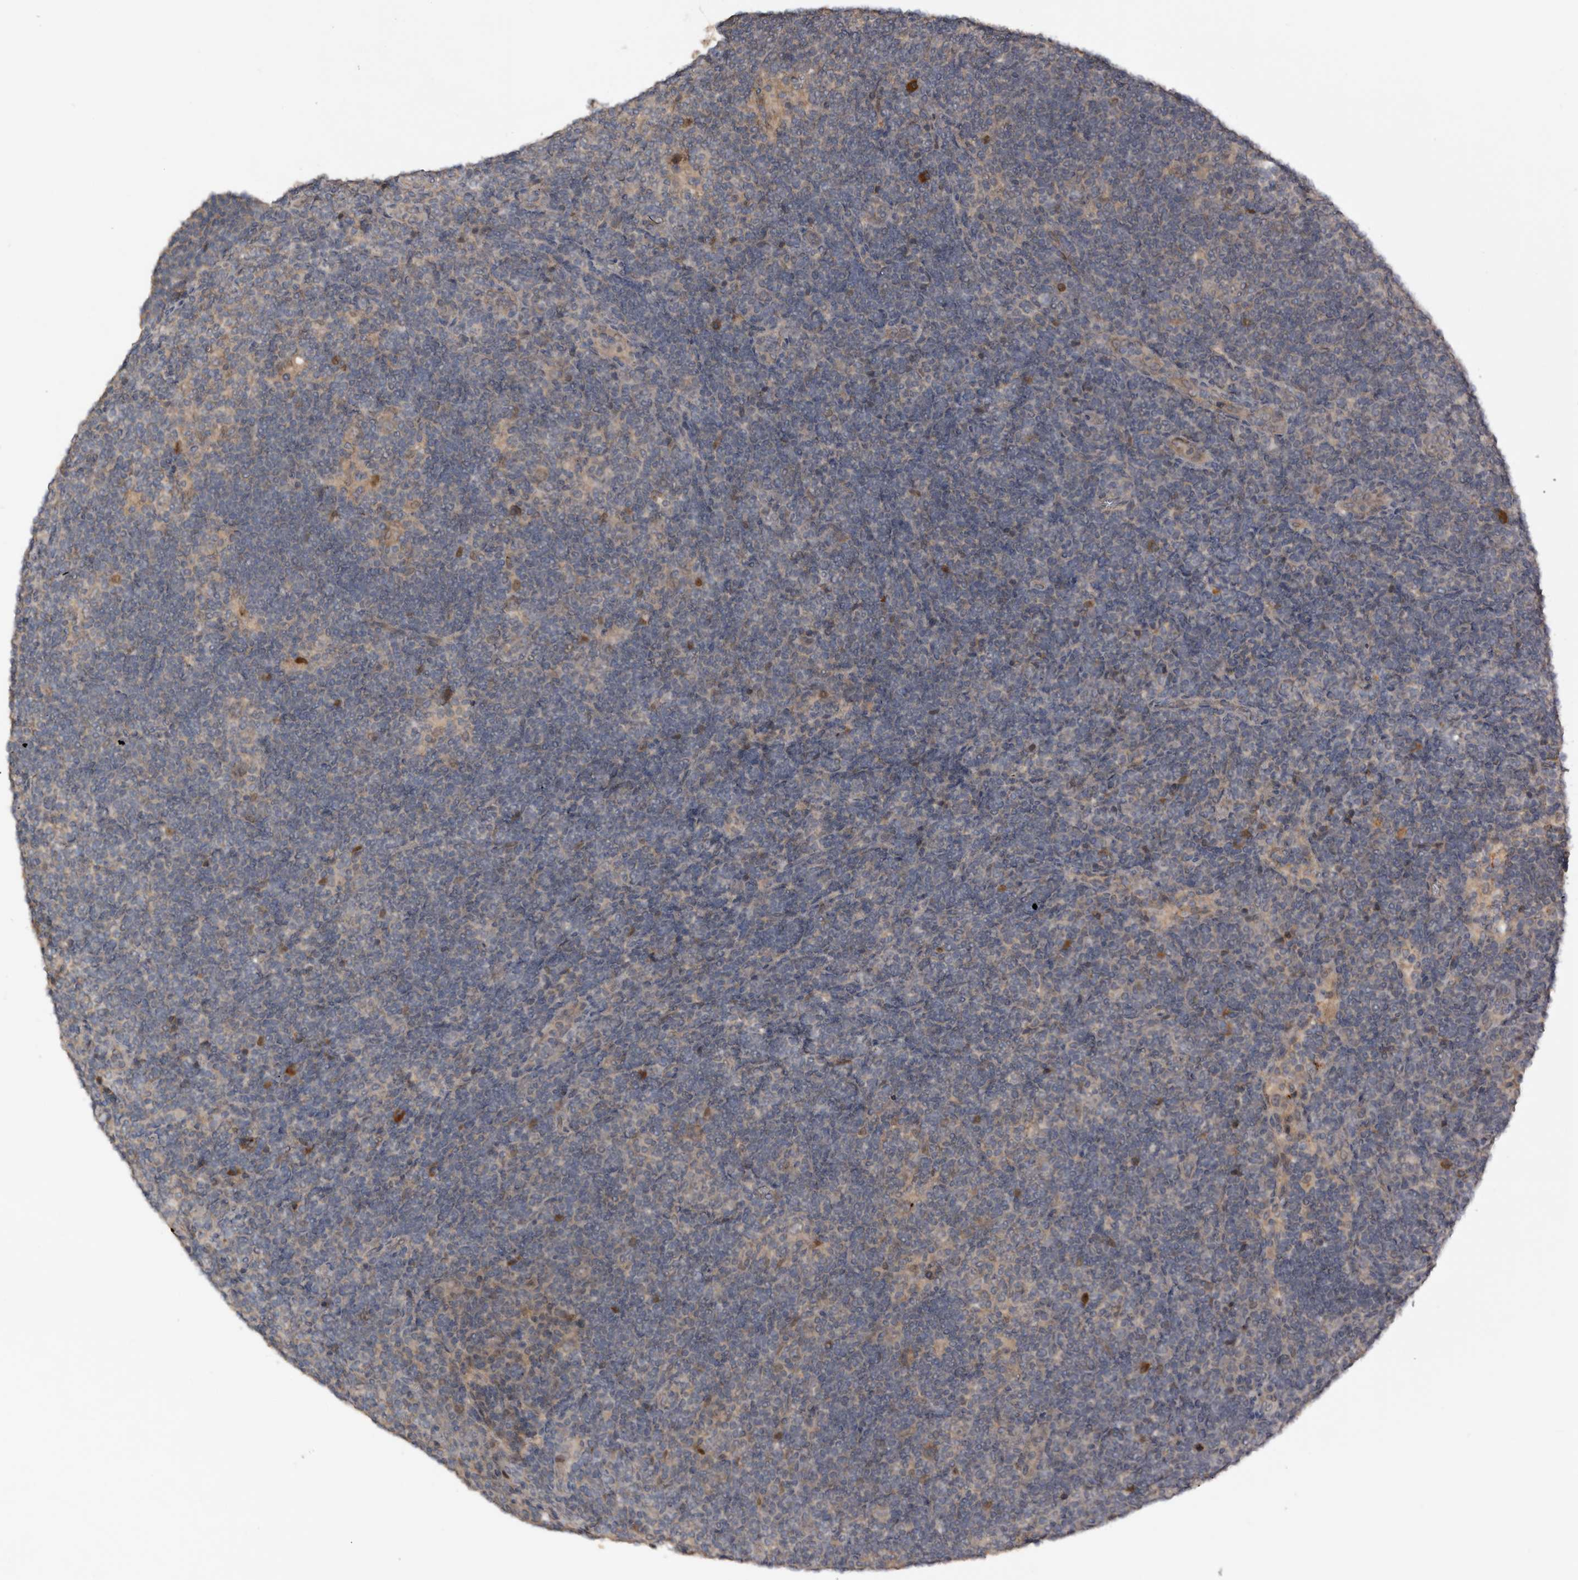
{"staining": {"intensity": "negative", "quantity": "none", "location": "none"}, "tissue": "lymphoma", "cell_type": "Tumor cells", "image_type": "cancer", "snomed": [{"axis": "morphology", "description": "Hodgkin's disease, NOS"}, {"axis": "topography", "description": "Lymph node"}], "caption": "This is an immunohistochemistry histopathology image of human lymphoma. There is no positivity in tumor cells.", "gene": "NMUR1", "patient": {"sex": "female", "age": 57}}